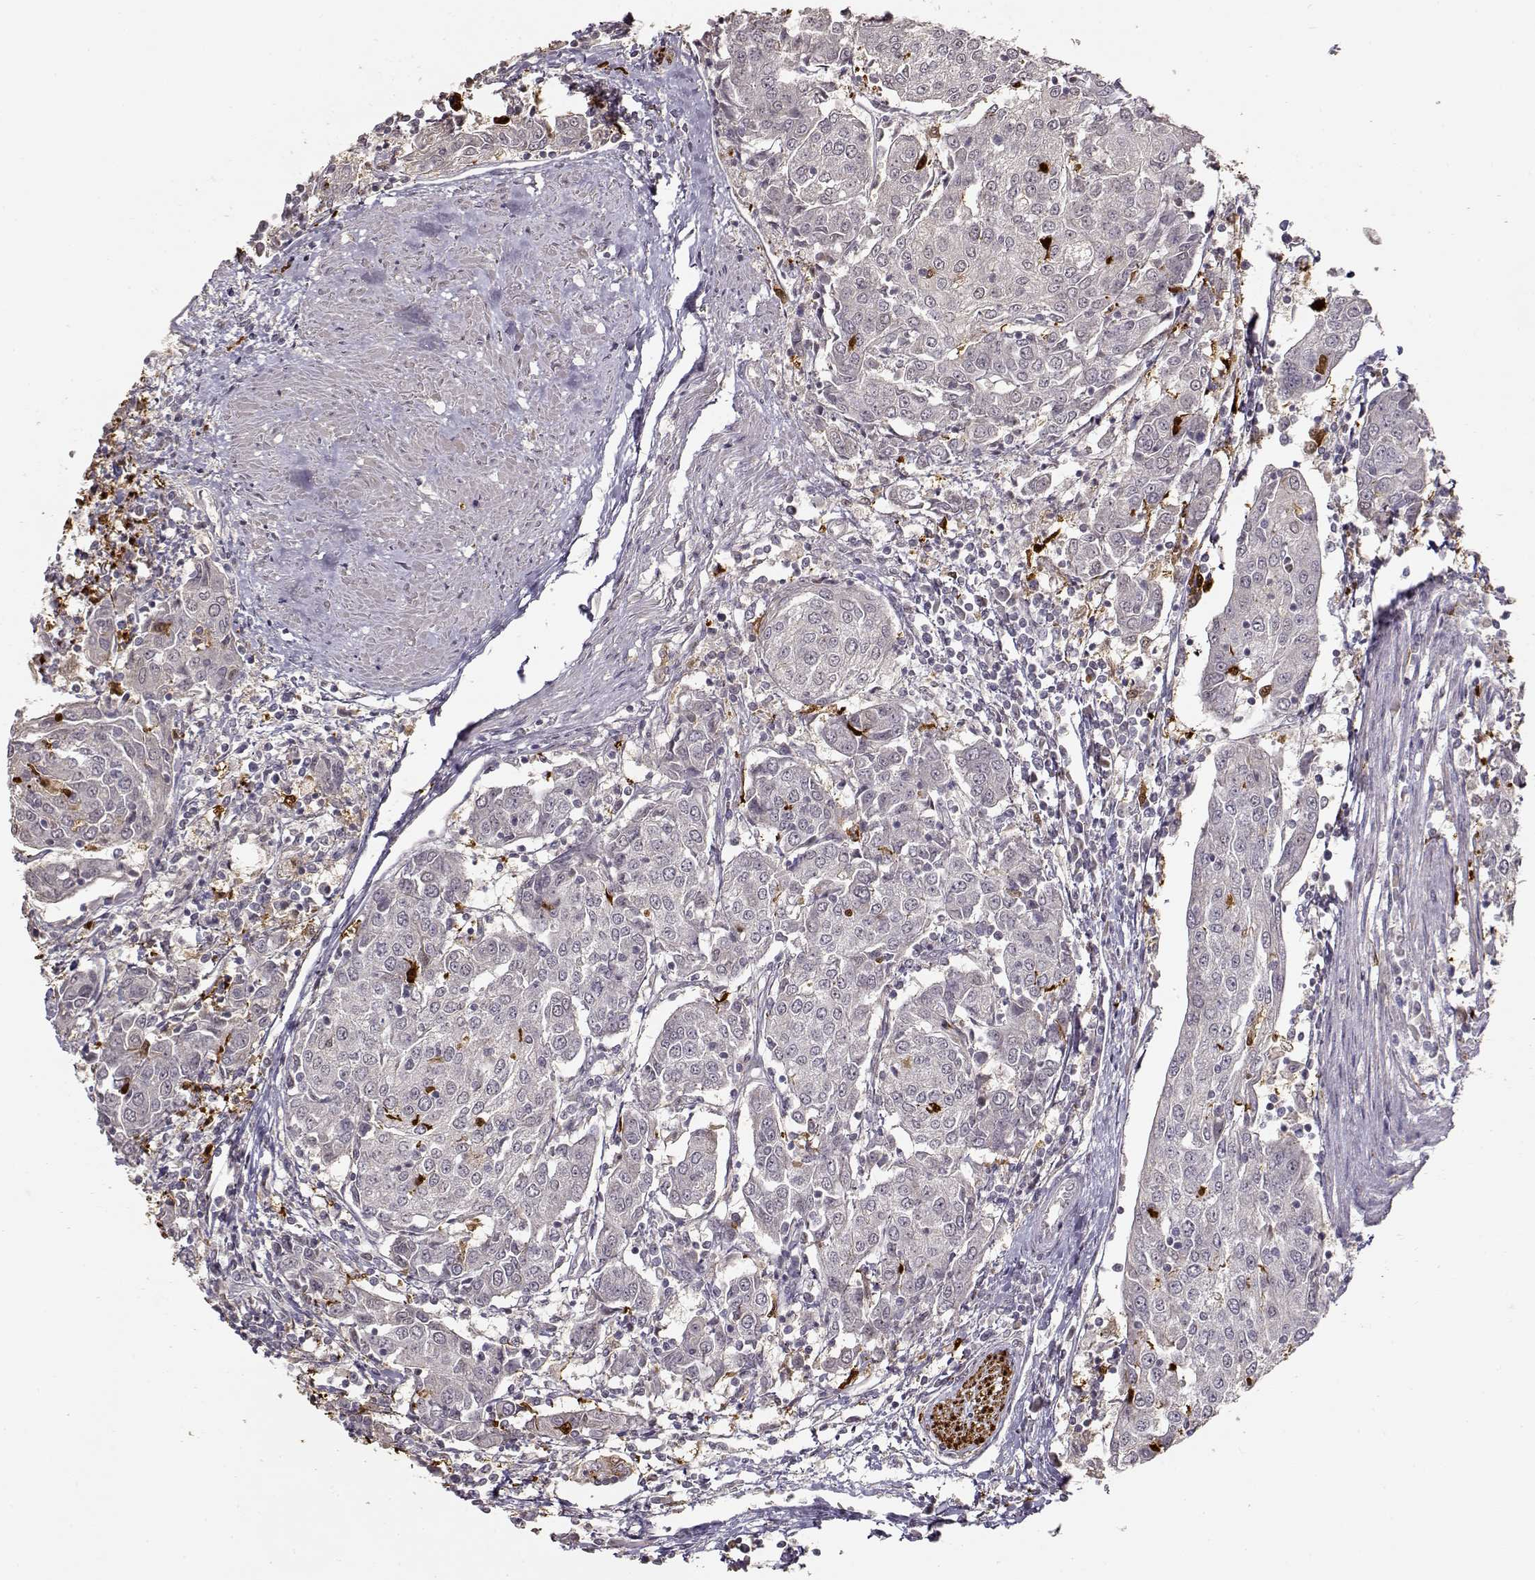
{"staining": {"intensity": "negative", "quantity": "none", "location": "none"}, "tissue": "urothelial cancer", "cell_type": "Tumor cells", "image_type": "cancer", "snomed": [{"axis": "morphology", "description": "Urothelial carcinoma, High grade"}, {"axis": "topography", "description": "Urinary bladder"}], "caption": "DAB immunohistochemical staining of urothelial carcinoma (high-grade) shows no significant expression in tumor cells.", "gene": "S100B", "patient": {"sex": "female", "age": 85}}